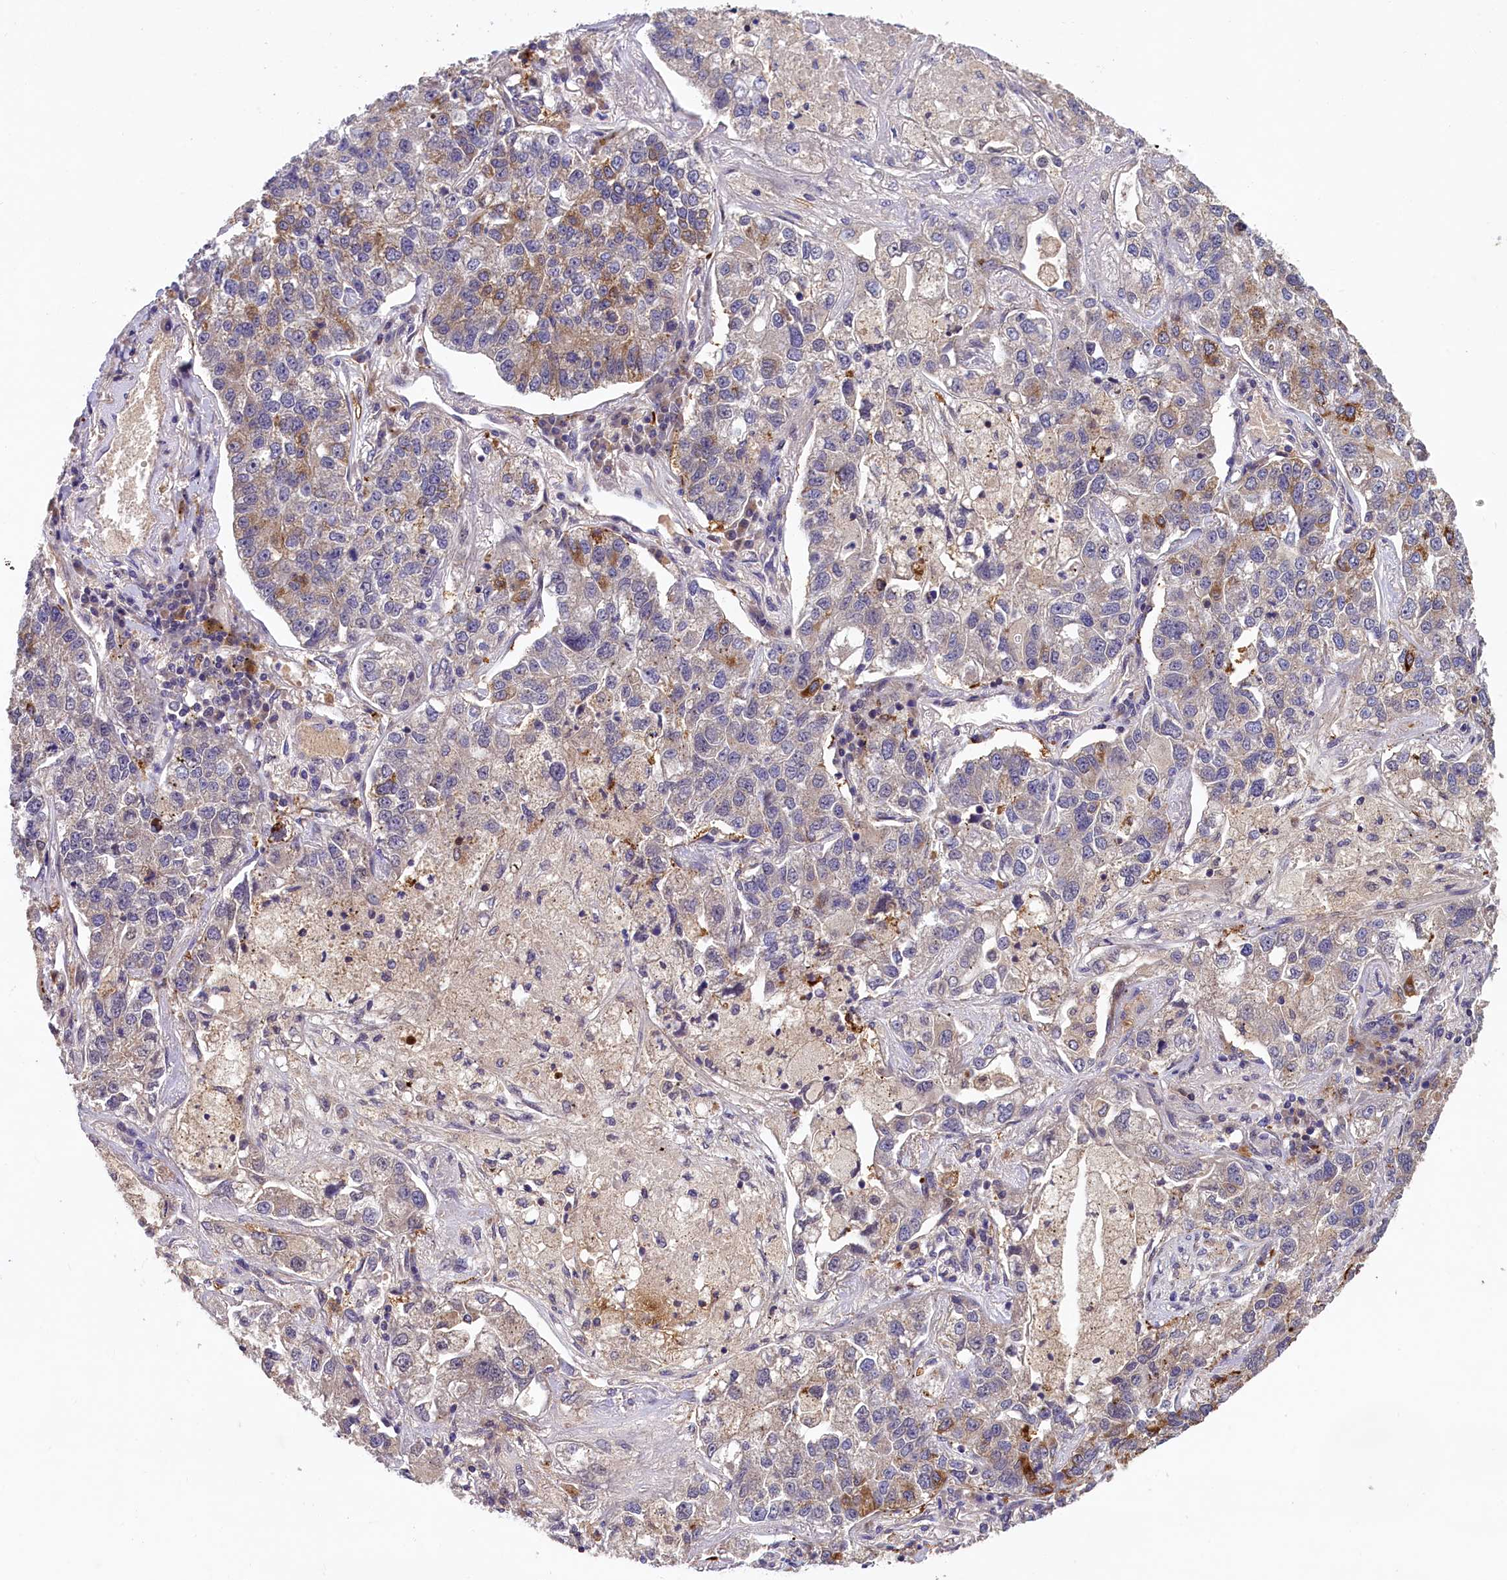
{"staining": {"intensity": "moderate", "quantity": "<25%", "location": "cytoplasmic/membranous"}, "tissue": "lung cancer", "cell_type": "Tumor cells", "image_type": "cancer", "snomed": [{"axis": "morphology", "description": "Adenocarcinoma, NOS"}, {"axis": "topography", "description": "Lung"}], "caption": "The immunohistochemical stain labels moderate cytoplasmic/membranous staining in tumor cells of lung cancer (adenocarcinoma) tissue. Ihc stains the protein in brown and the nuclei are stained blue.", "gene": "NAIP", "patient": {"sex": "male", "age": 49}}